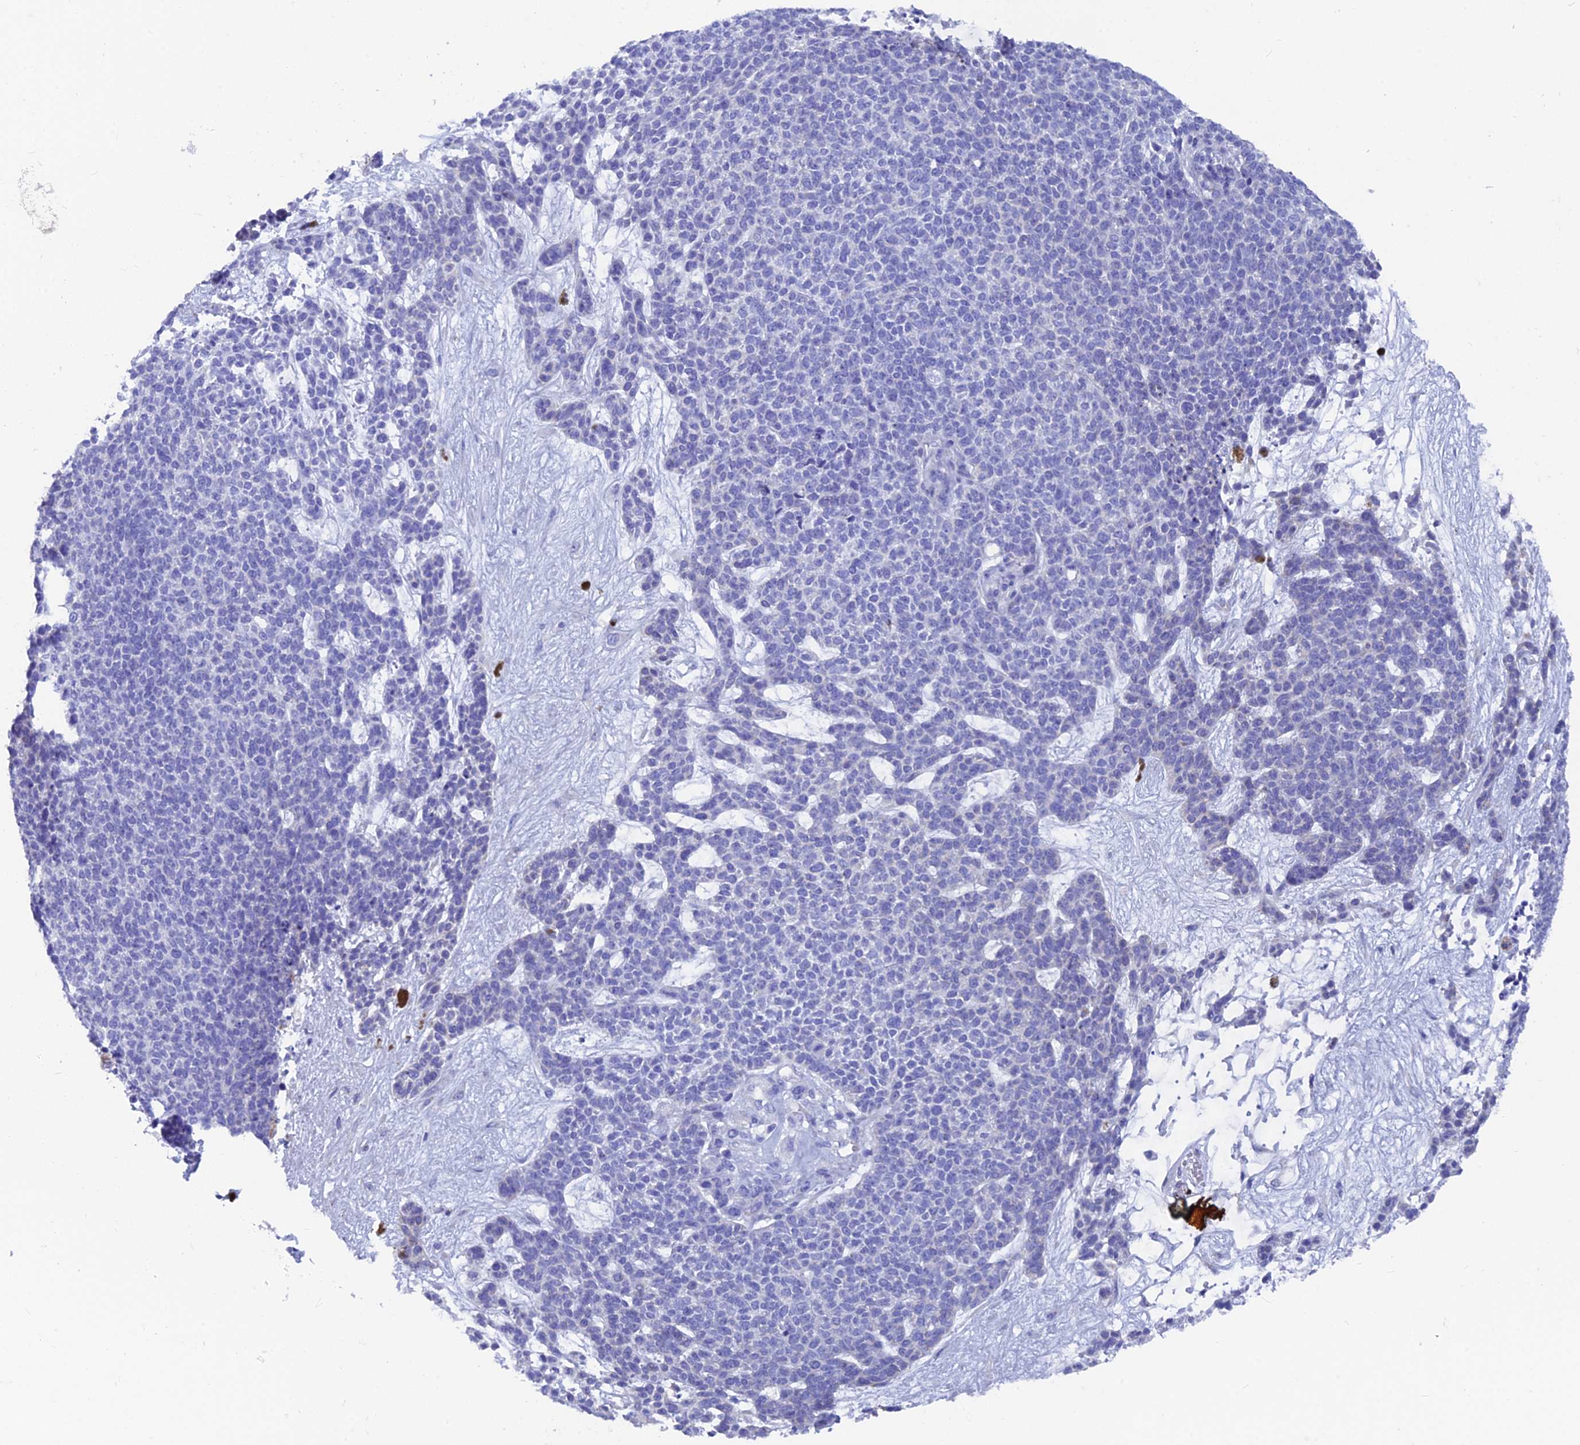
{"staining": {"intensity": "negative", "quantity": "none", "location": "none"}, "tissue": "skin cancer", "cell_type": "Tumor cells", "image_type": "cancer", "snomed": [{"axis": "morphology", "description": "Basal cell carcinoma"}, {"axis": "topography", "description": "Skin"}], "caption": "DAB immunohistochemical staining of human skin basal cell carcinoma displays no significant expression in tumor cells.", "gene": "AK4", "patient": {"sex": "female", "age": 84}}